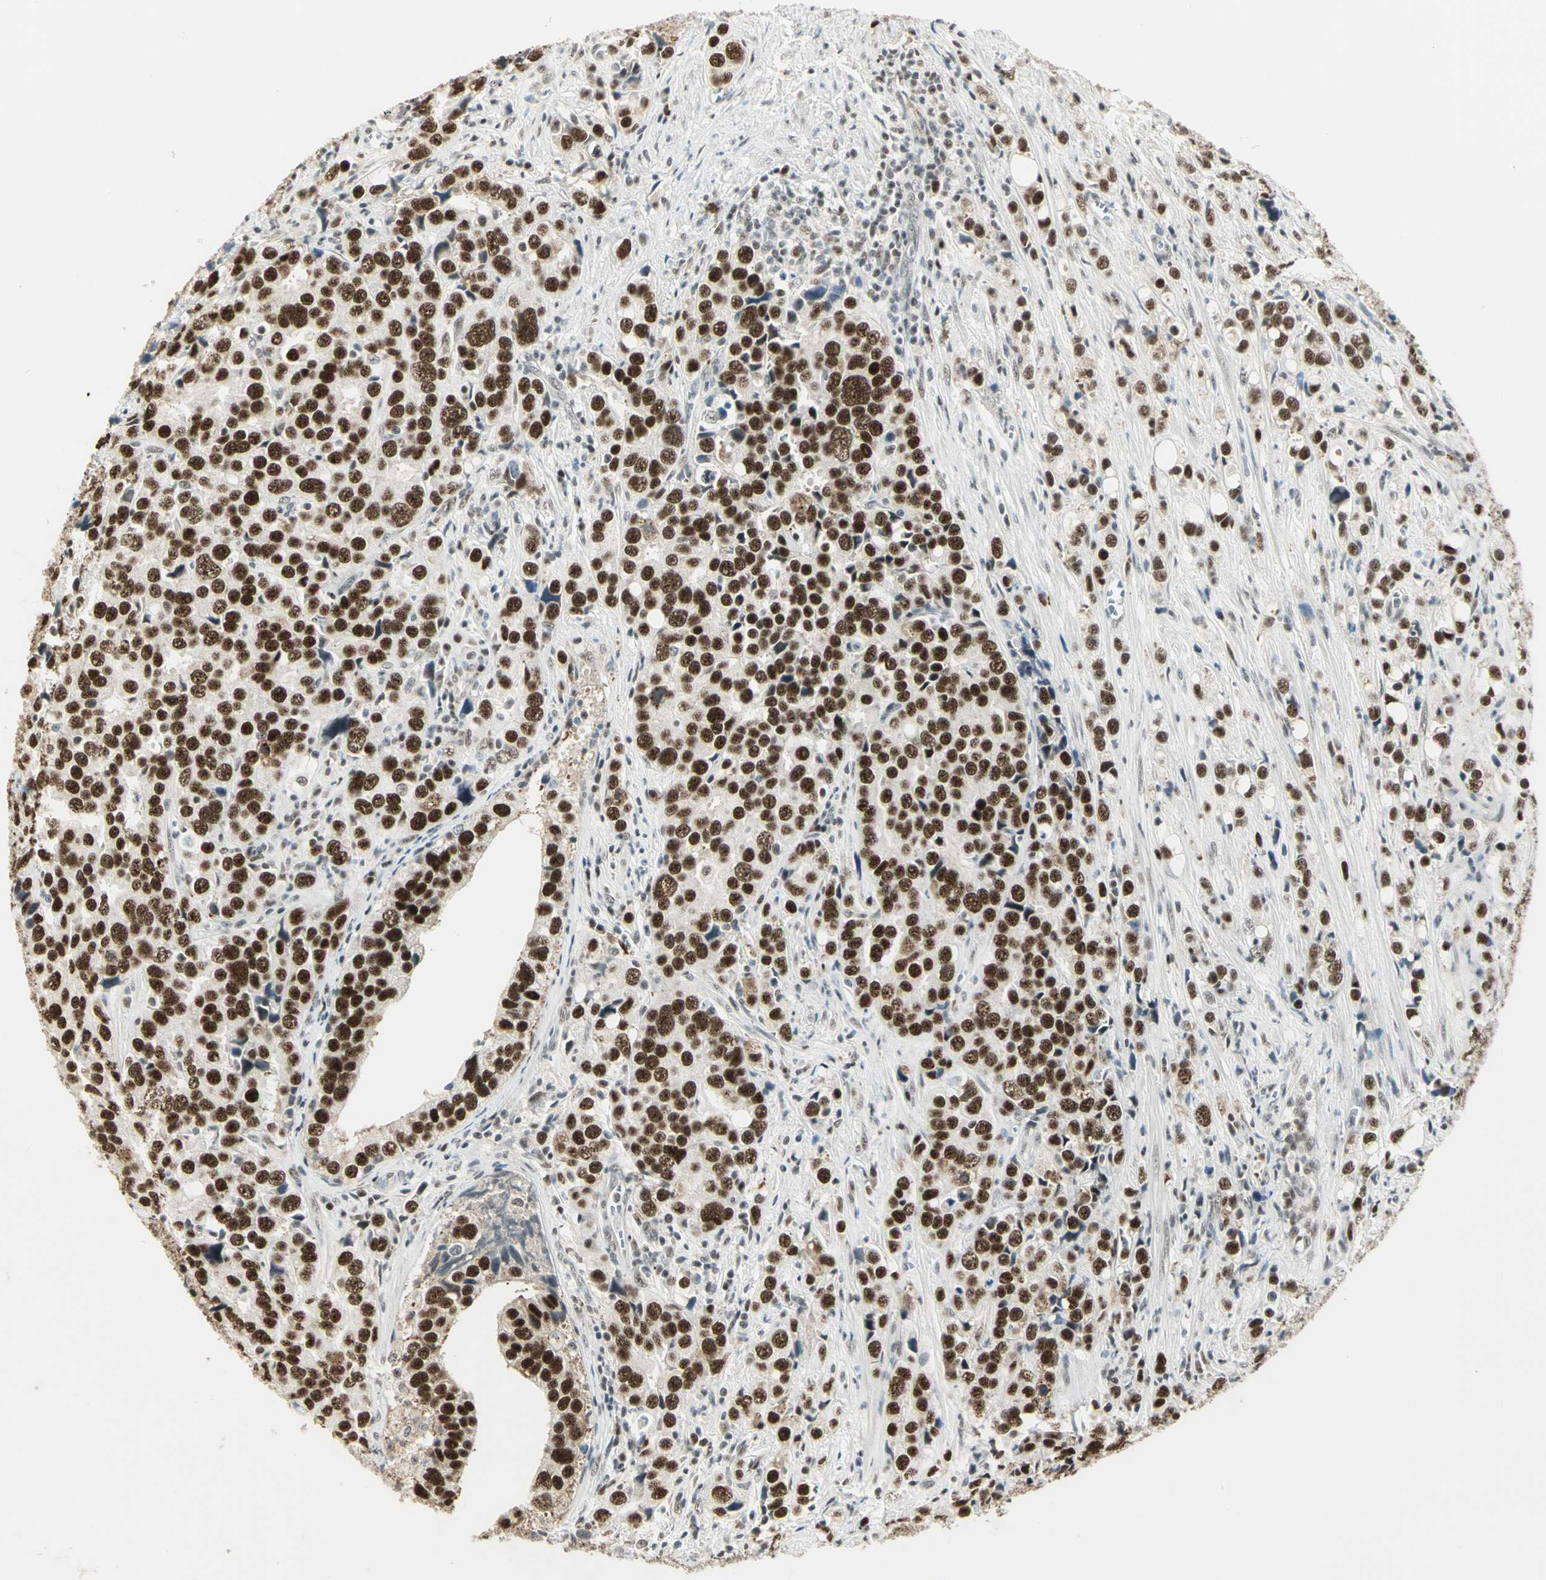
{"staining": {"intensity": "strong", "quantity": ">75%", "location": "nuclear"}, "tissue": "prostate cancer", "cell_type": "Tumor cells", "image_type": "cancer", "snomed": [{"axis": "morphology", "description": "Adenocarcinoma, High grade"}, {"axis": "topography", "description": "Prostate"}], "caption": "Adenocarcinoma (high-grade) (prostate) tissue demonstrates strong nuclear positivity in about >75% of tumor cells, visualized by immunohistochemistry.", "gene": "CCNT1", "patient": {"sex": "male", "age": 71}}